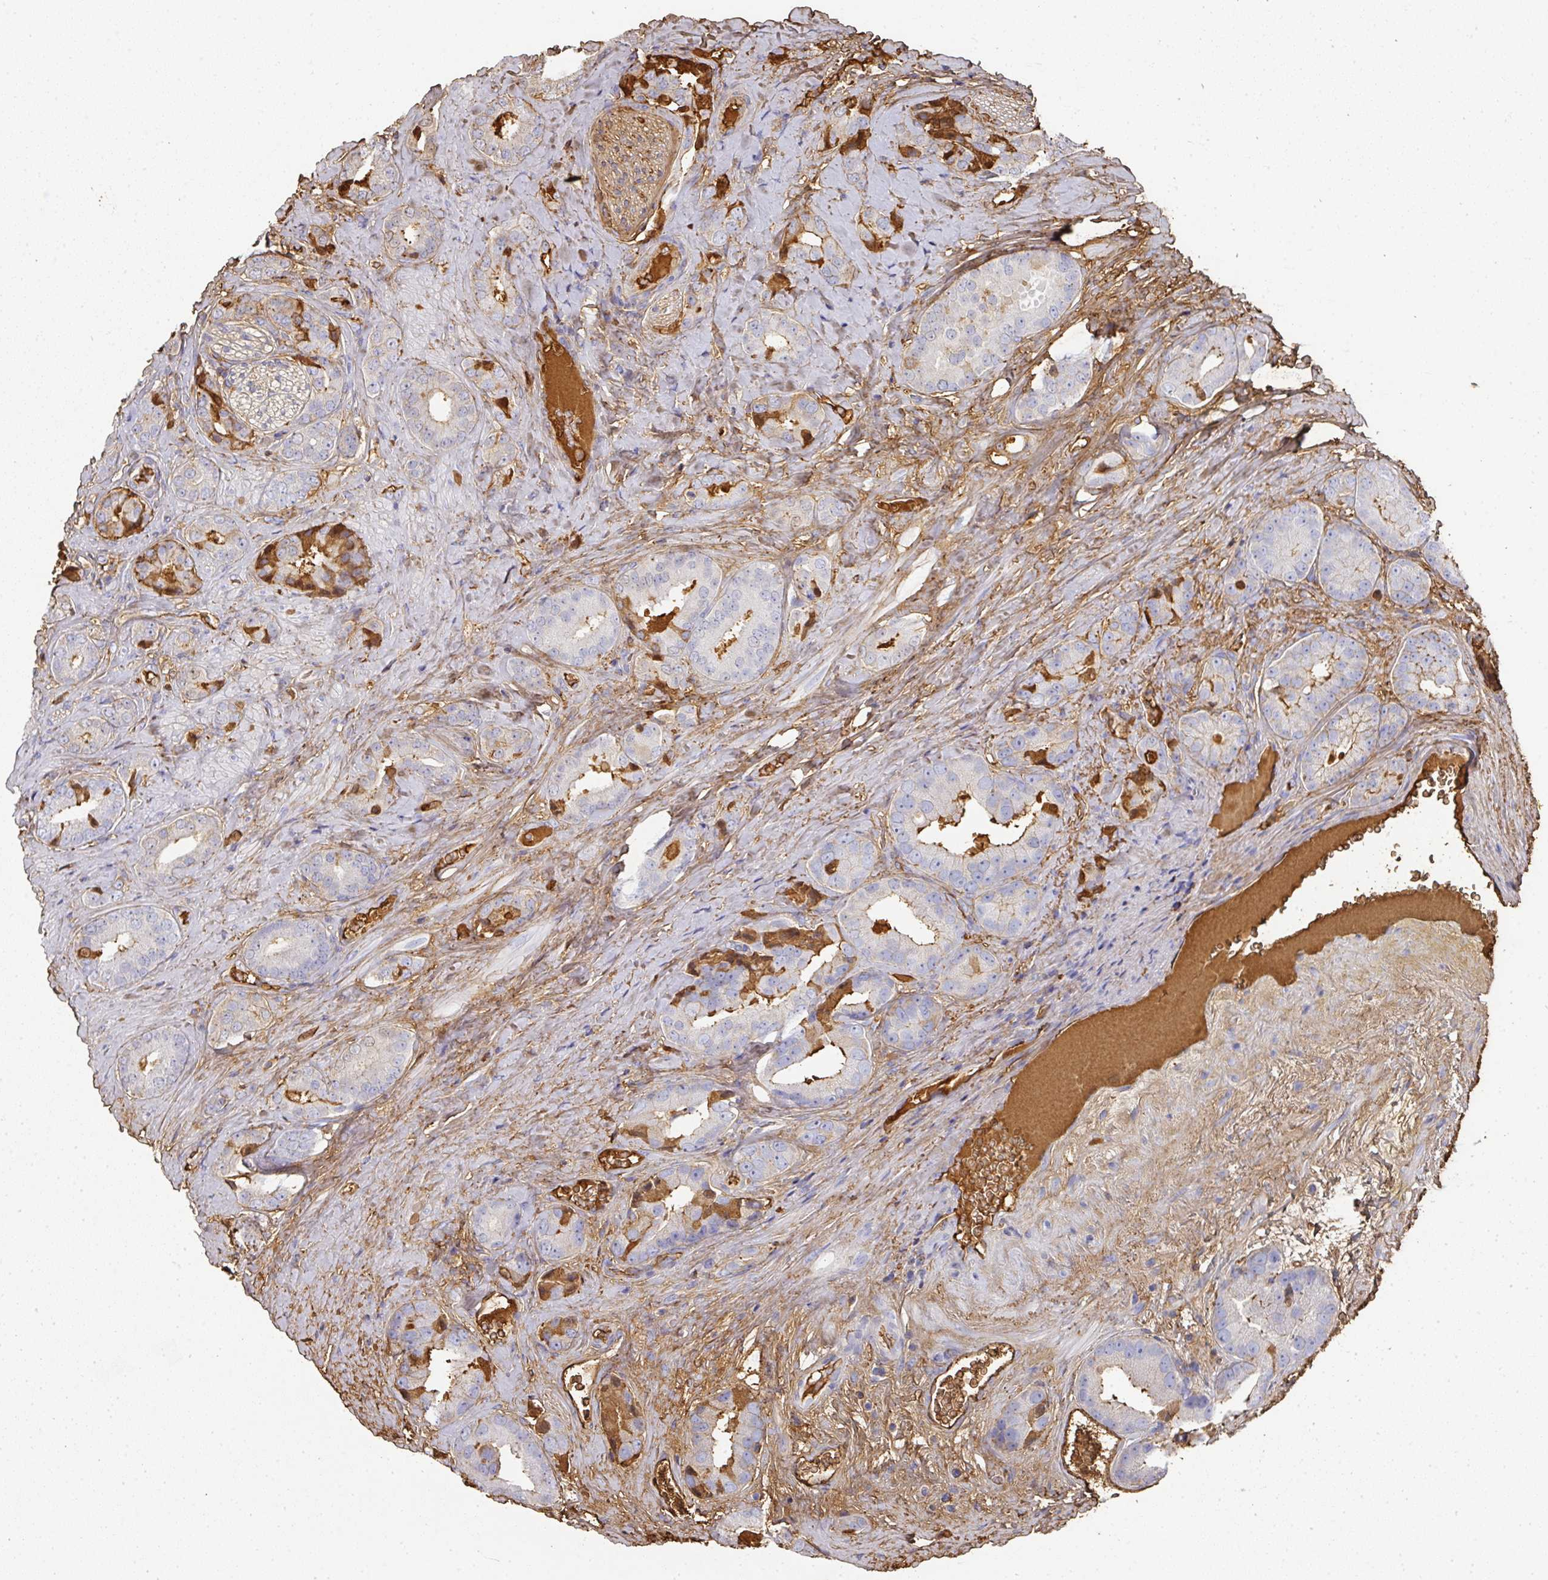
{"staining": {"intensity": "negative", "quantity": "none", "location": "none"}, "tissue": "prostate cancer", "cell_type": "Tumor cells", "image_type": "cancer", "snomed": [{"axis": "morphology", "description": "Adenocarcinoma, High grade"}, {"axis": "topography", "description": "Prostate"}], "caption": "Tumor cells are negative for brown protein staining in prostate high-grade adenocarcinoma.", "gene": "ALB", "patient": {"sex": "male", "age": 63}}